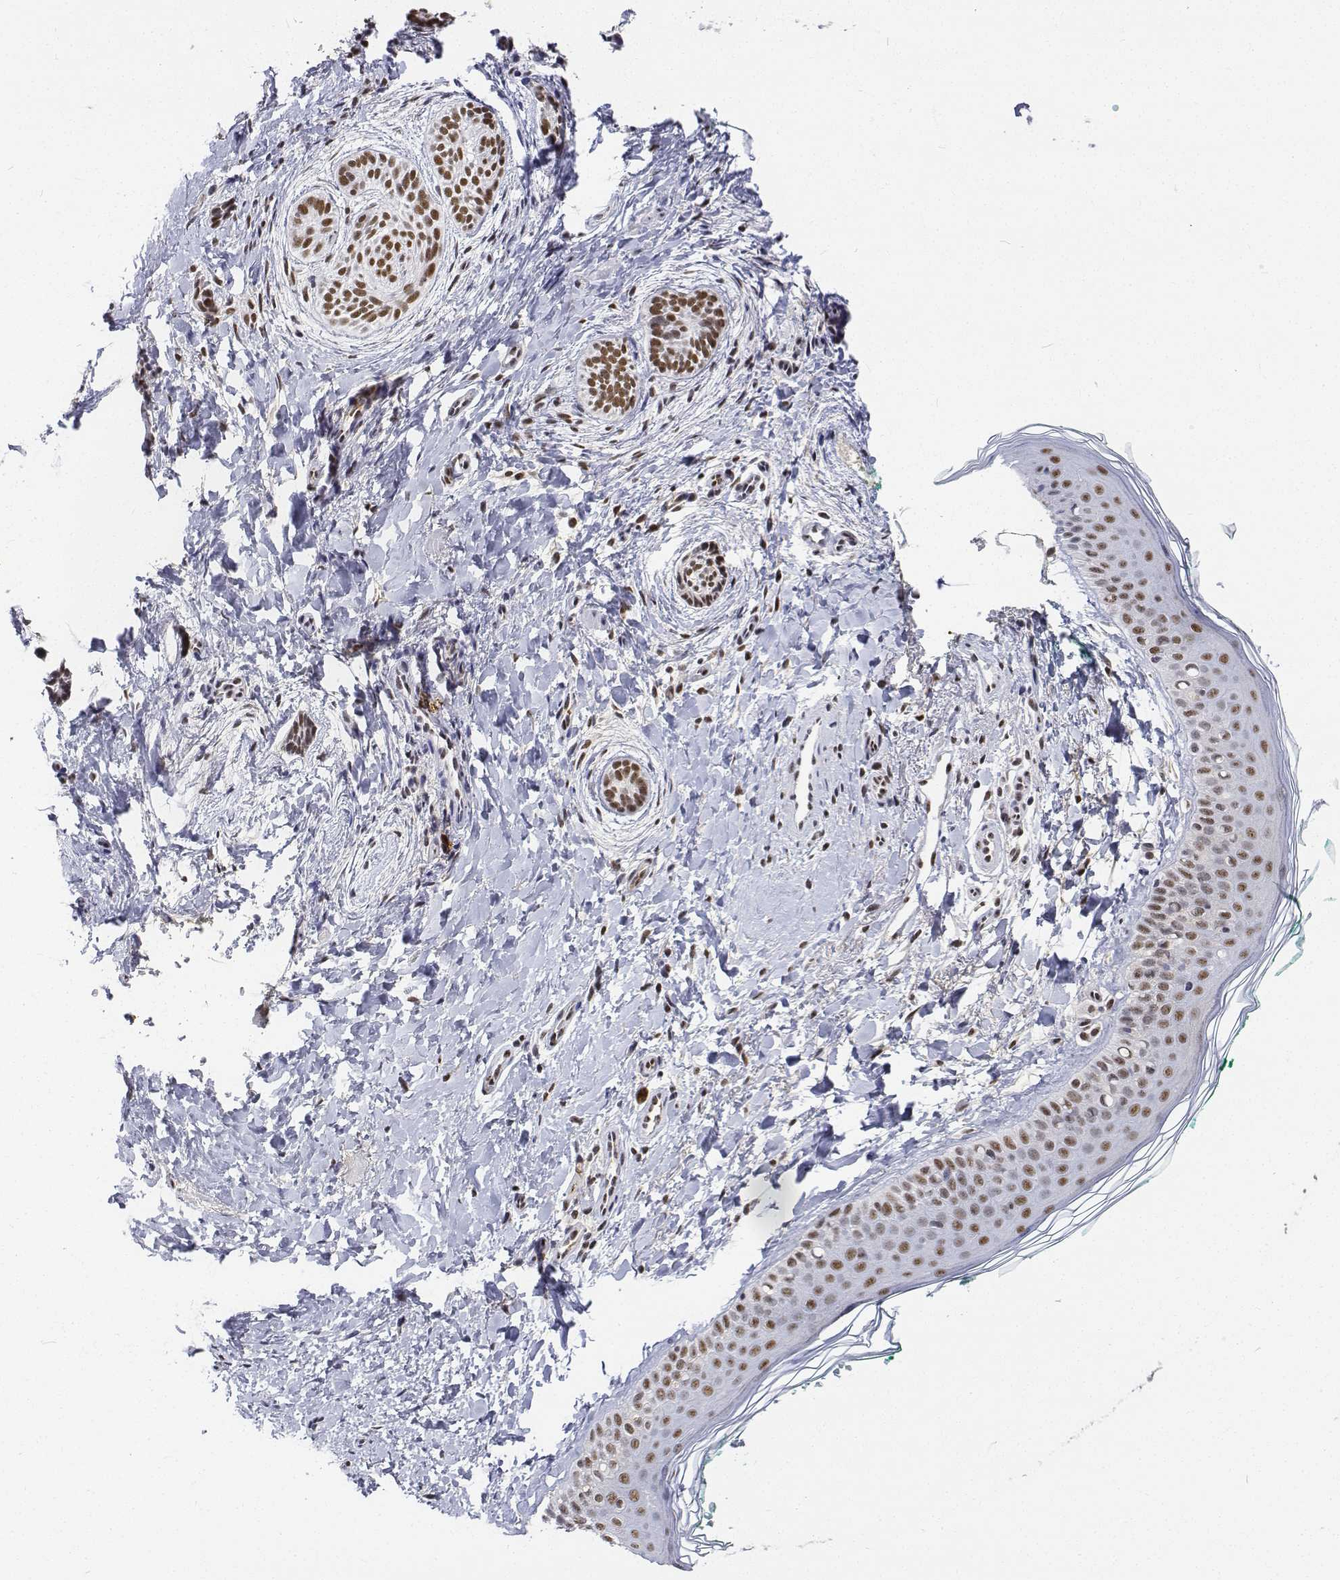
{"staining": {"intensity": "moderate", "quantity": ">75%", "location": "nuclear"}, "tissue": "skin cancer", "cell_type": "Tumor cells", "image_type": "cancer", "snomed": [{"axis": "morphology", "description": "Basal cell carcinoma"}, {"axis": "topography", "description": "Skin"}], "caption": "Skin cancer (basal cell carcinoma) tissue exhibits moderate nuclear expression in about >75% of tumor cells", "gene": "ATRX", "patient": {"sex": "male", "age": 63}}